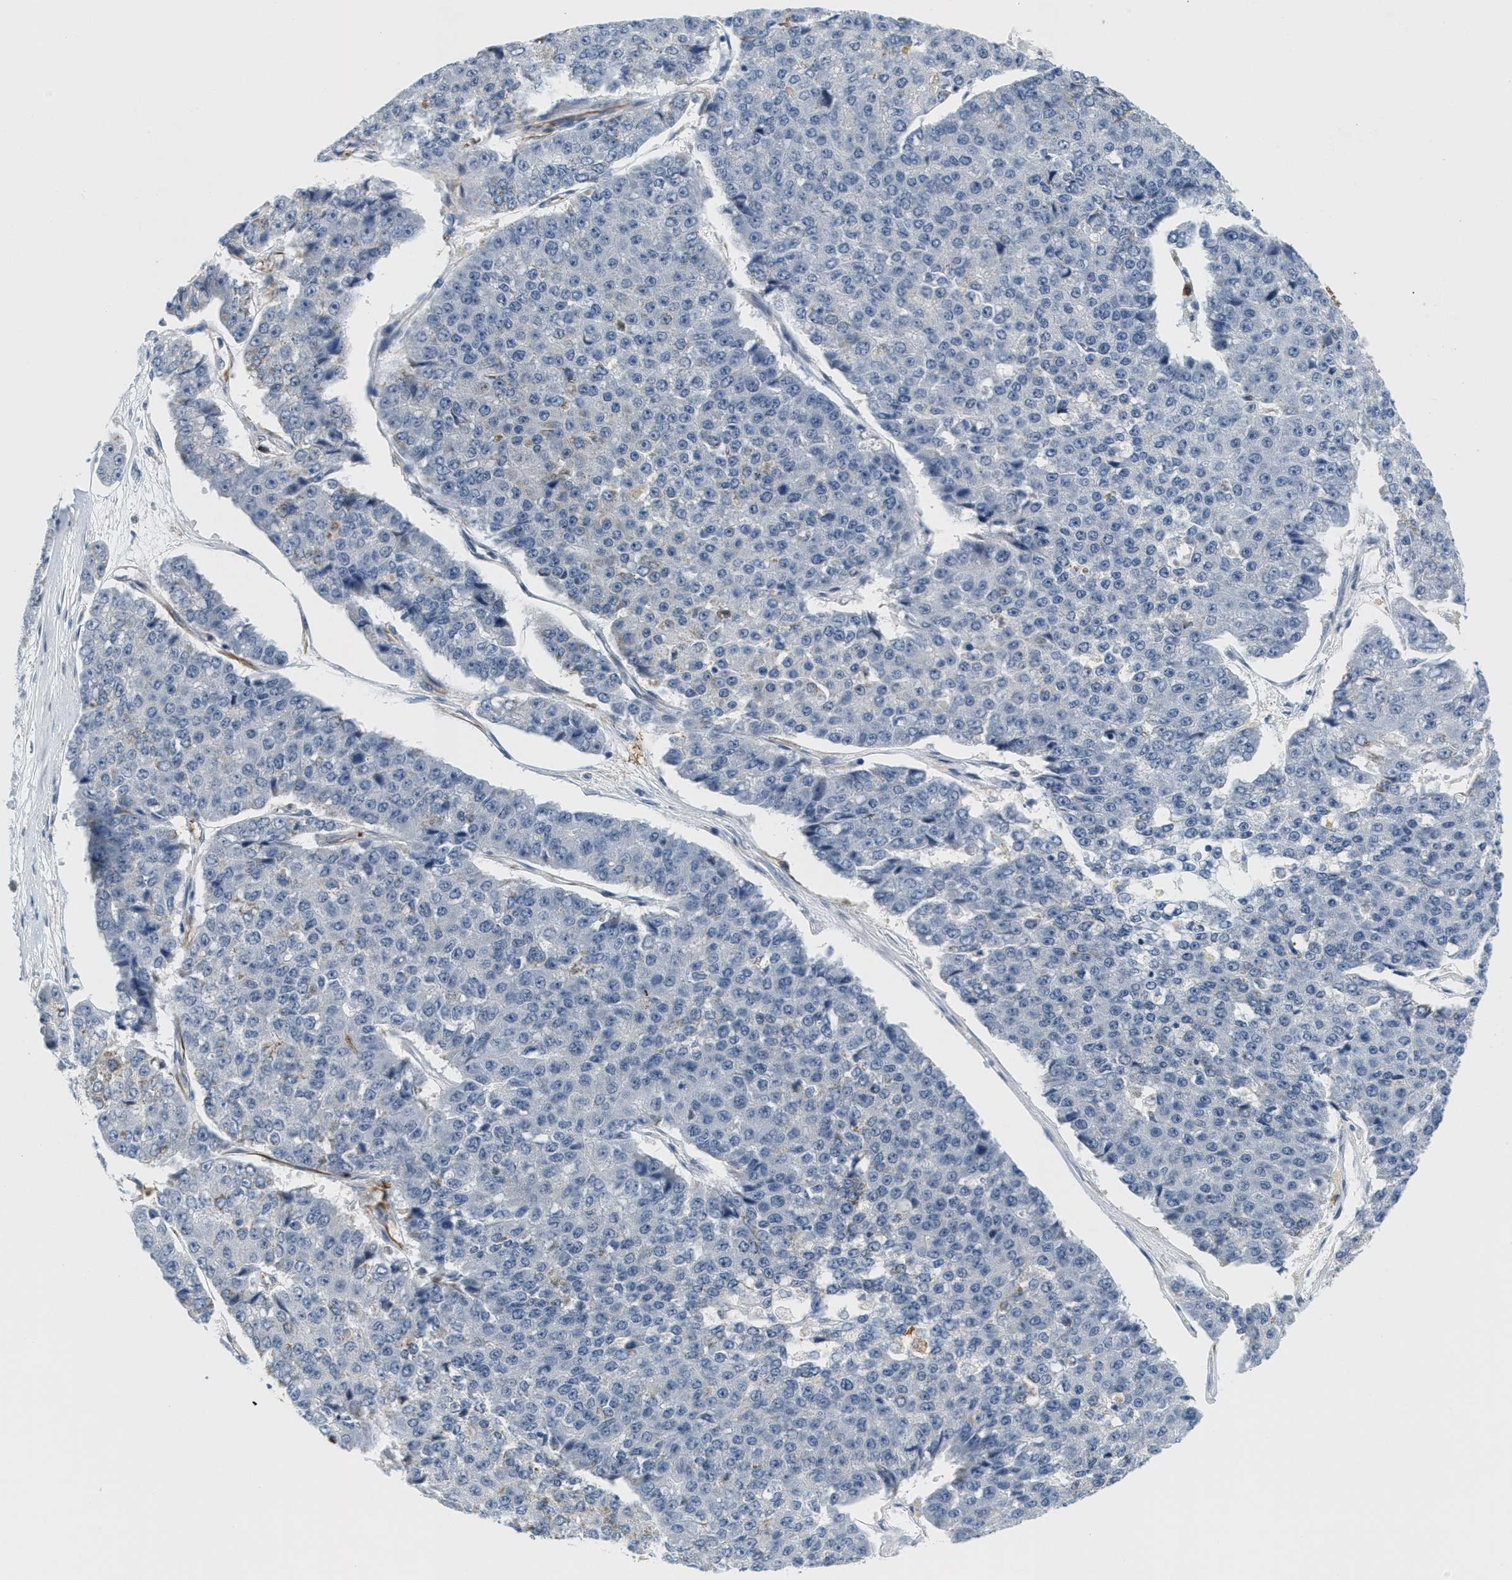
{"staining": {"intensity": "negative", "quantity": "none", "location": "none"}, "tissue": "pancreatic cancer", "cell_type": "Tumor cells", "image_type": "cancer", "snomed": [{"axis": "morphology", "description": "Adenocarcinoma, NOS"}, {"axis": "topography", "description": "Pancreas"}], "caption": "This histopathology image is of pancreatic cancer (adenocarcinoma) stained with IHC to label a protein in brown with the nuclei are counter-stained blue. There is no positivity in tumor cells.", "gene": "HS3ST2", "patient": {"sex": "male", "age": 50}}